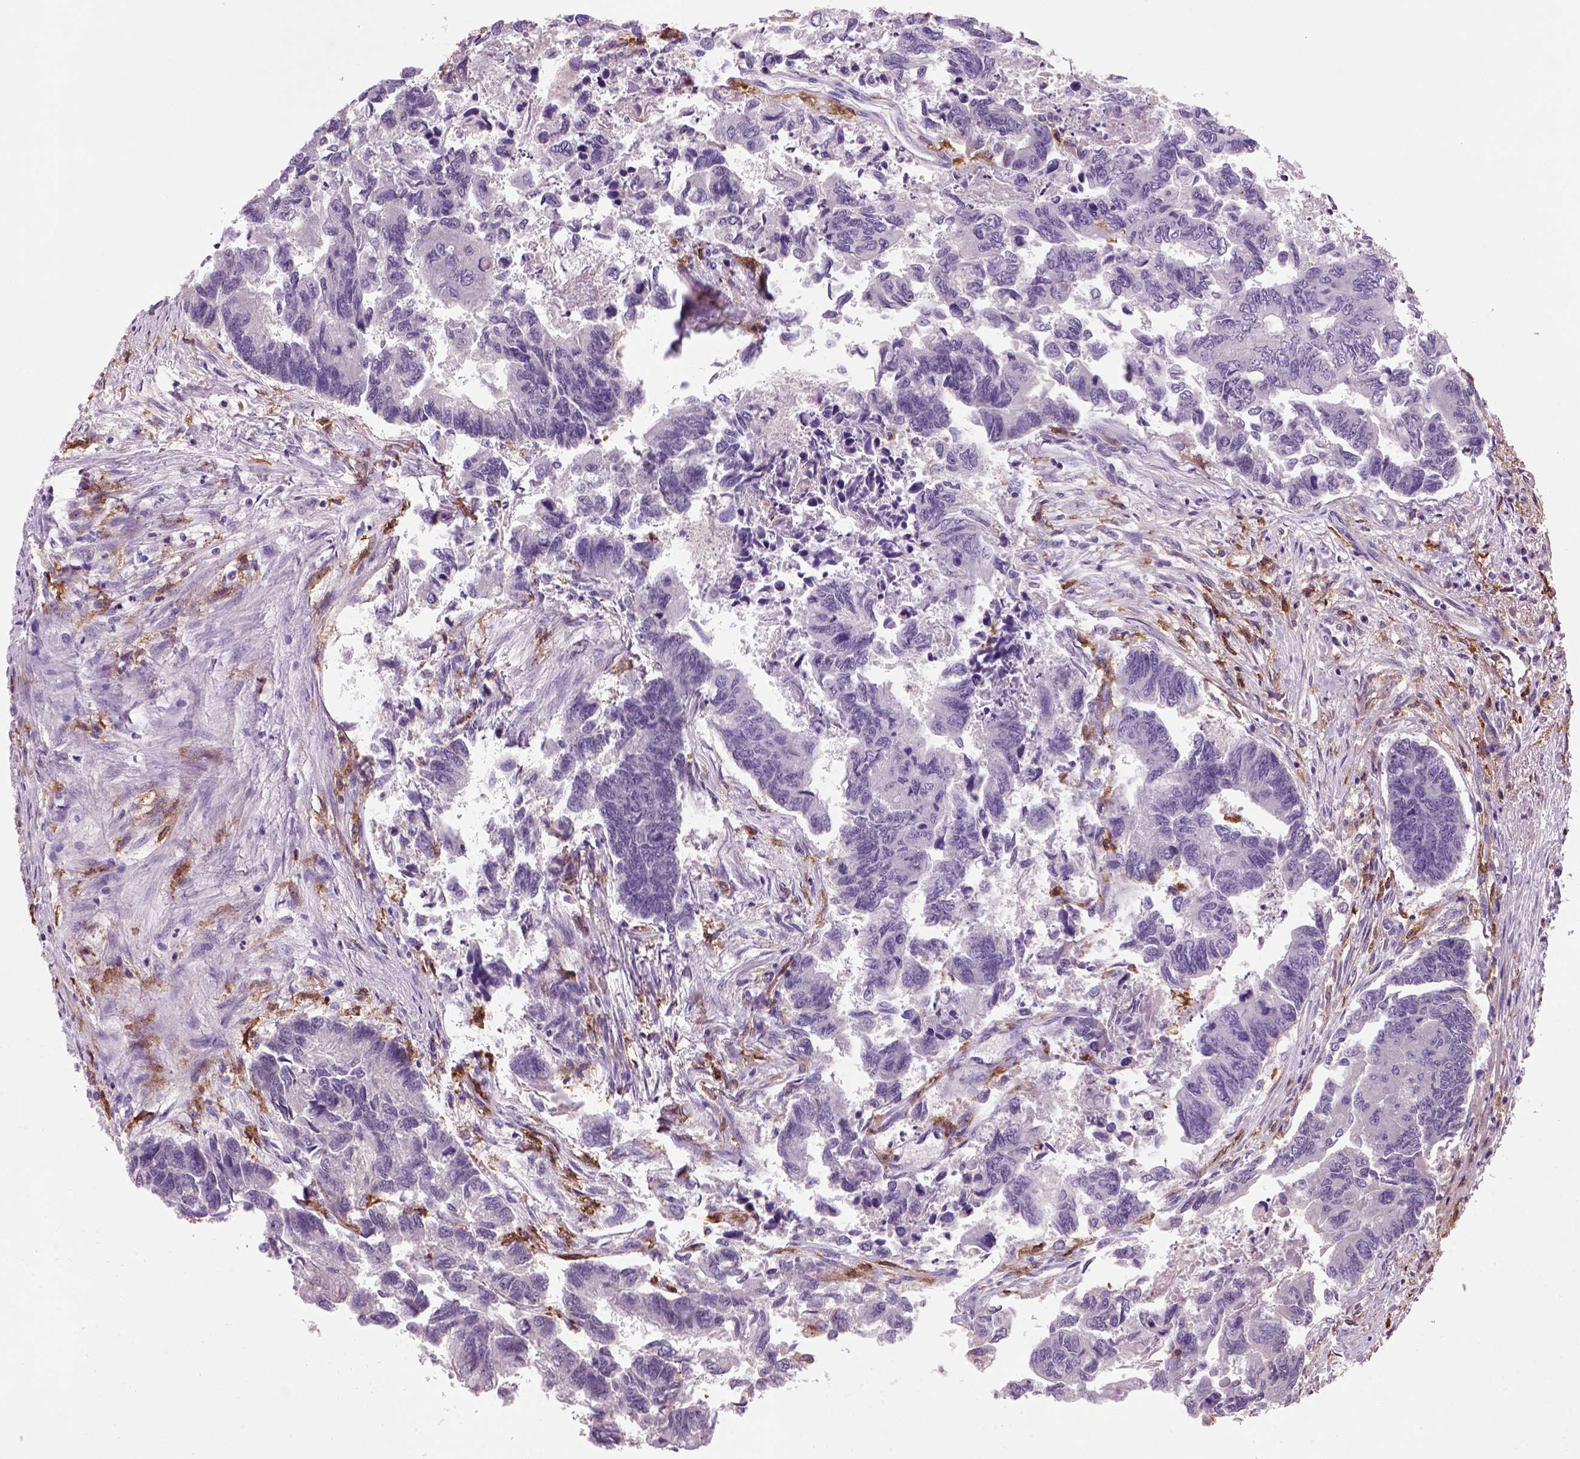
{"staining": {"intensity": "negative", "quantity": "none", "location": "none"}, "tissue": "colorectal cancer", "cell_type": "Tumor cells", "image_type": "cancer", "snomed": [{"axis": "morphology", "description": "Adenocarcinoma, NOS"}, {"axis": "topography", "description": "Colon"}], "caption": "Immunohistochemistry of colorectal adenocarcinoma reveals no positivity in tumor cells.", "gene": "CD14", "patient": {"sex": "female", "age": 65}}